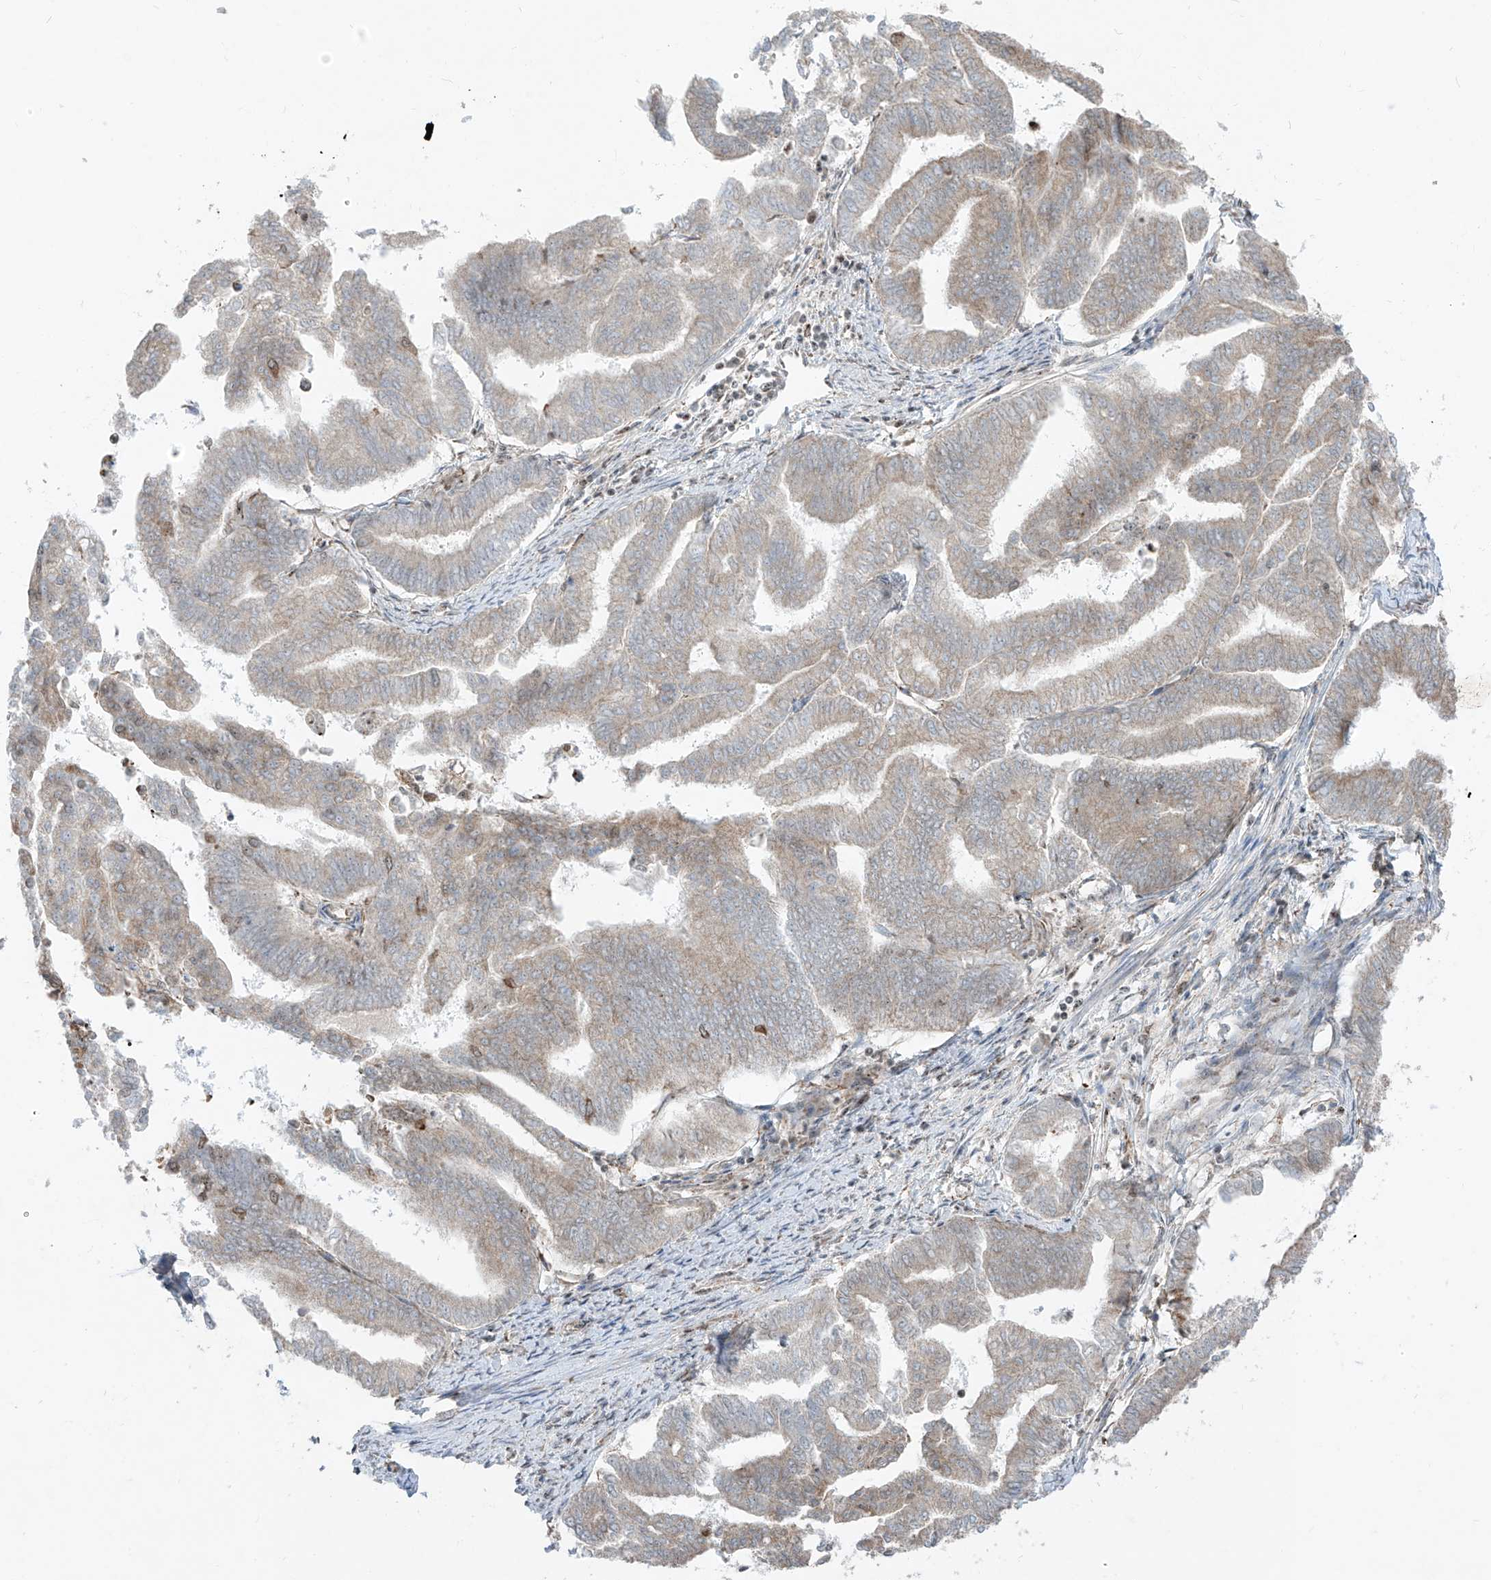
{"staining": {"intensity": "weak", "quantity": "25%-75%", "location": "cytoplasmic/membranous"}, "tissue": "endometrial cancer", "cell_type": "Tumor cells", "image_type": "cancer", "snomed": [{"axis": "morphology", "description": "Adenocarcinoma, NOS"}, {"axis": "topography", "description": "Endometrium"}], "caption": "Approximately 25%-75% of tumor cells in endometrial cancer show weak cytoplasmic/membranous protein staining as visualized by brown immunohistochemical staining.", "gene": "ZBTB8A", "patient": {"sex": "female", "age": 79}}